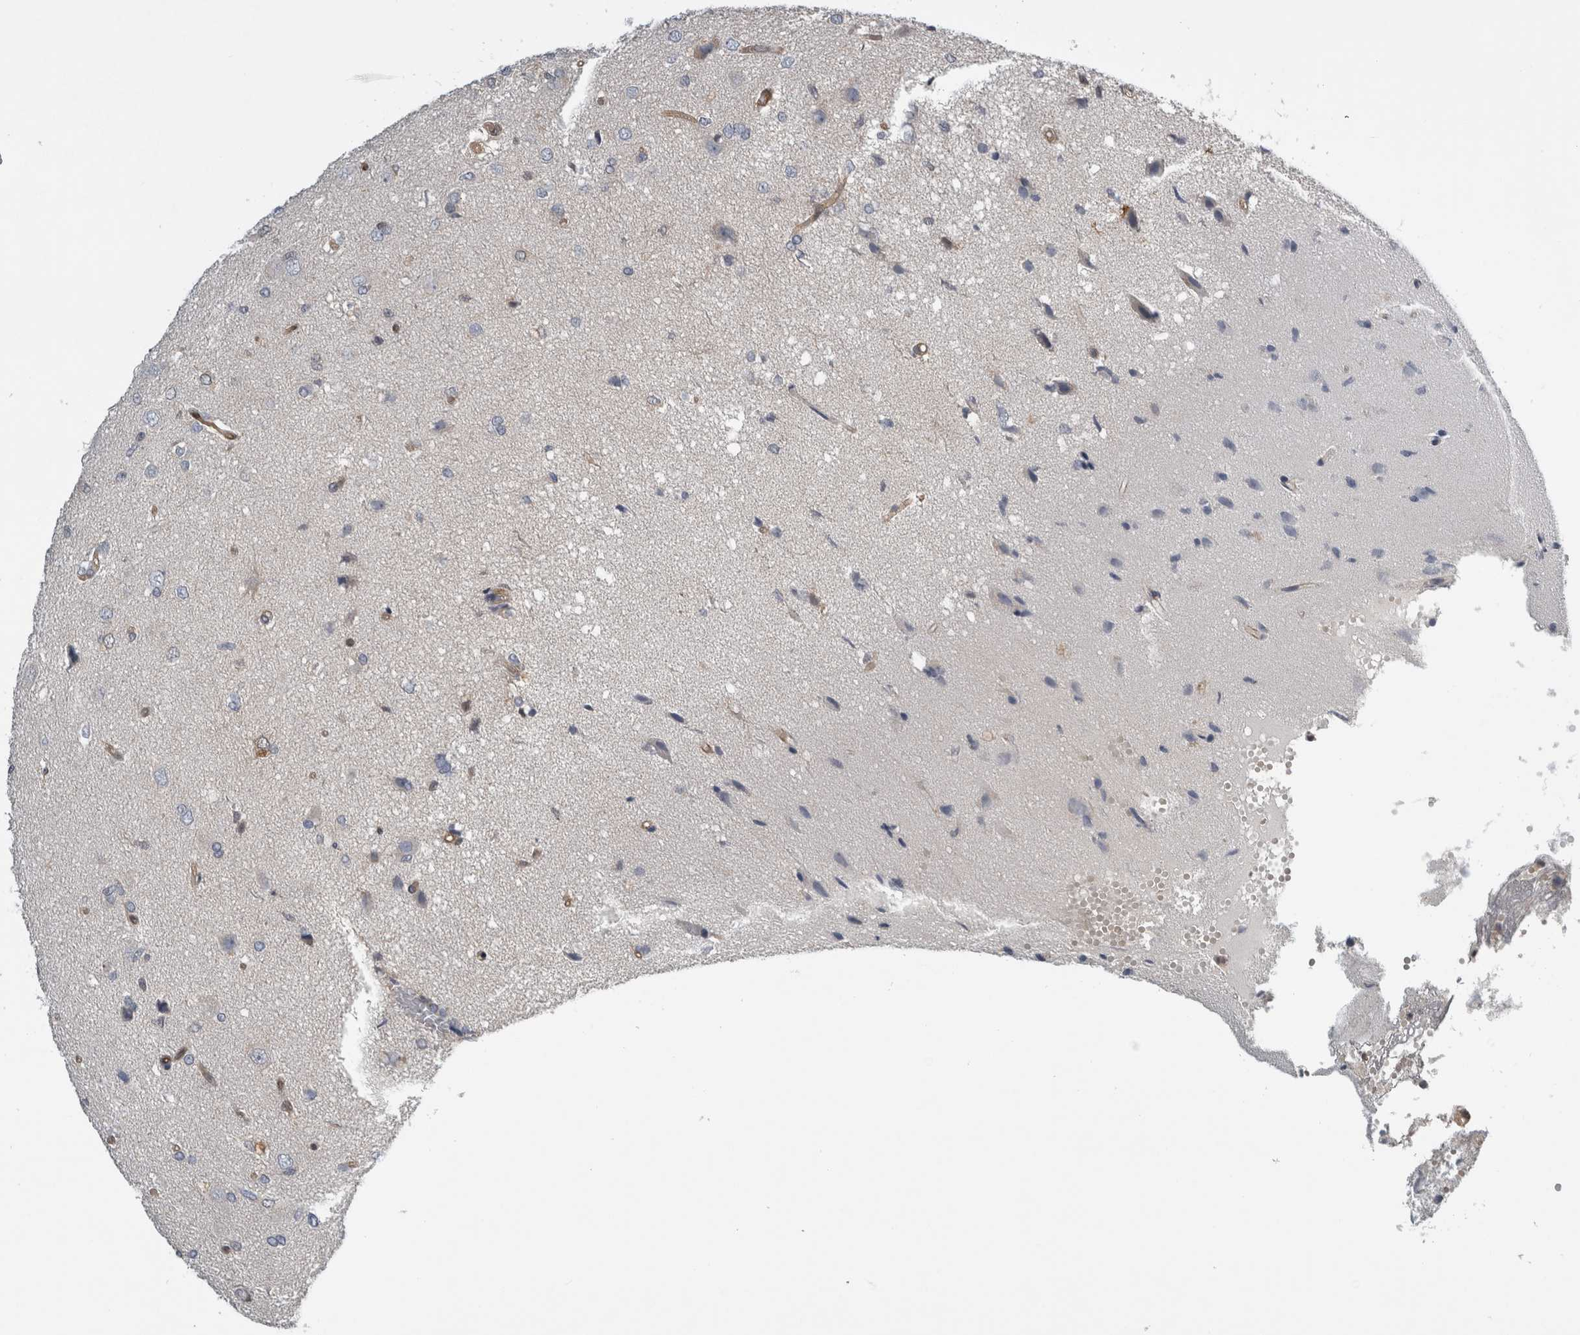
{"staining": {"intensity": "negative", "quantity": "none", "location": "none"}, "tissue": "glioma", "cell_type": "Tumor cells", "image_type": "cancer", "snomed": [{"axis": "morphology", "description": "Glioma, malignant, High grade"}, {"axis": "topography", "description": "Brain"}], "caption": "Immunohistochemistry photomicrograph of neoplastic tissue: glioma stained with DAB reveals no significant protein expression in tumor cells. (DAB (3,3'-diaminobenzidine) immunohistochemistry with hematoxylin counter stain).", "gene": "NAPRT", "patient": {"sex": "female", "age": 59}}